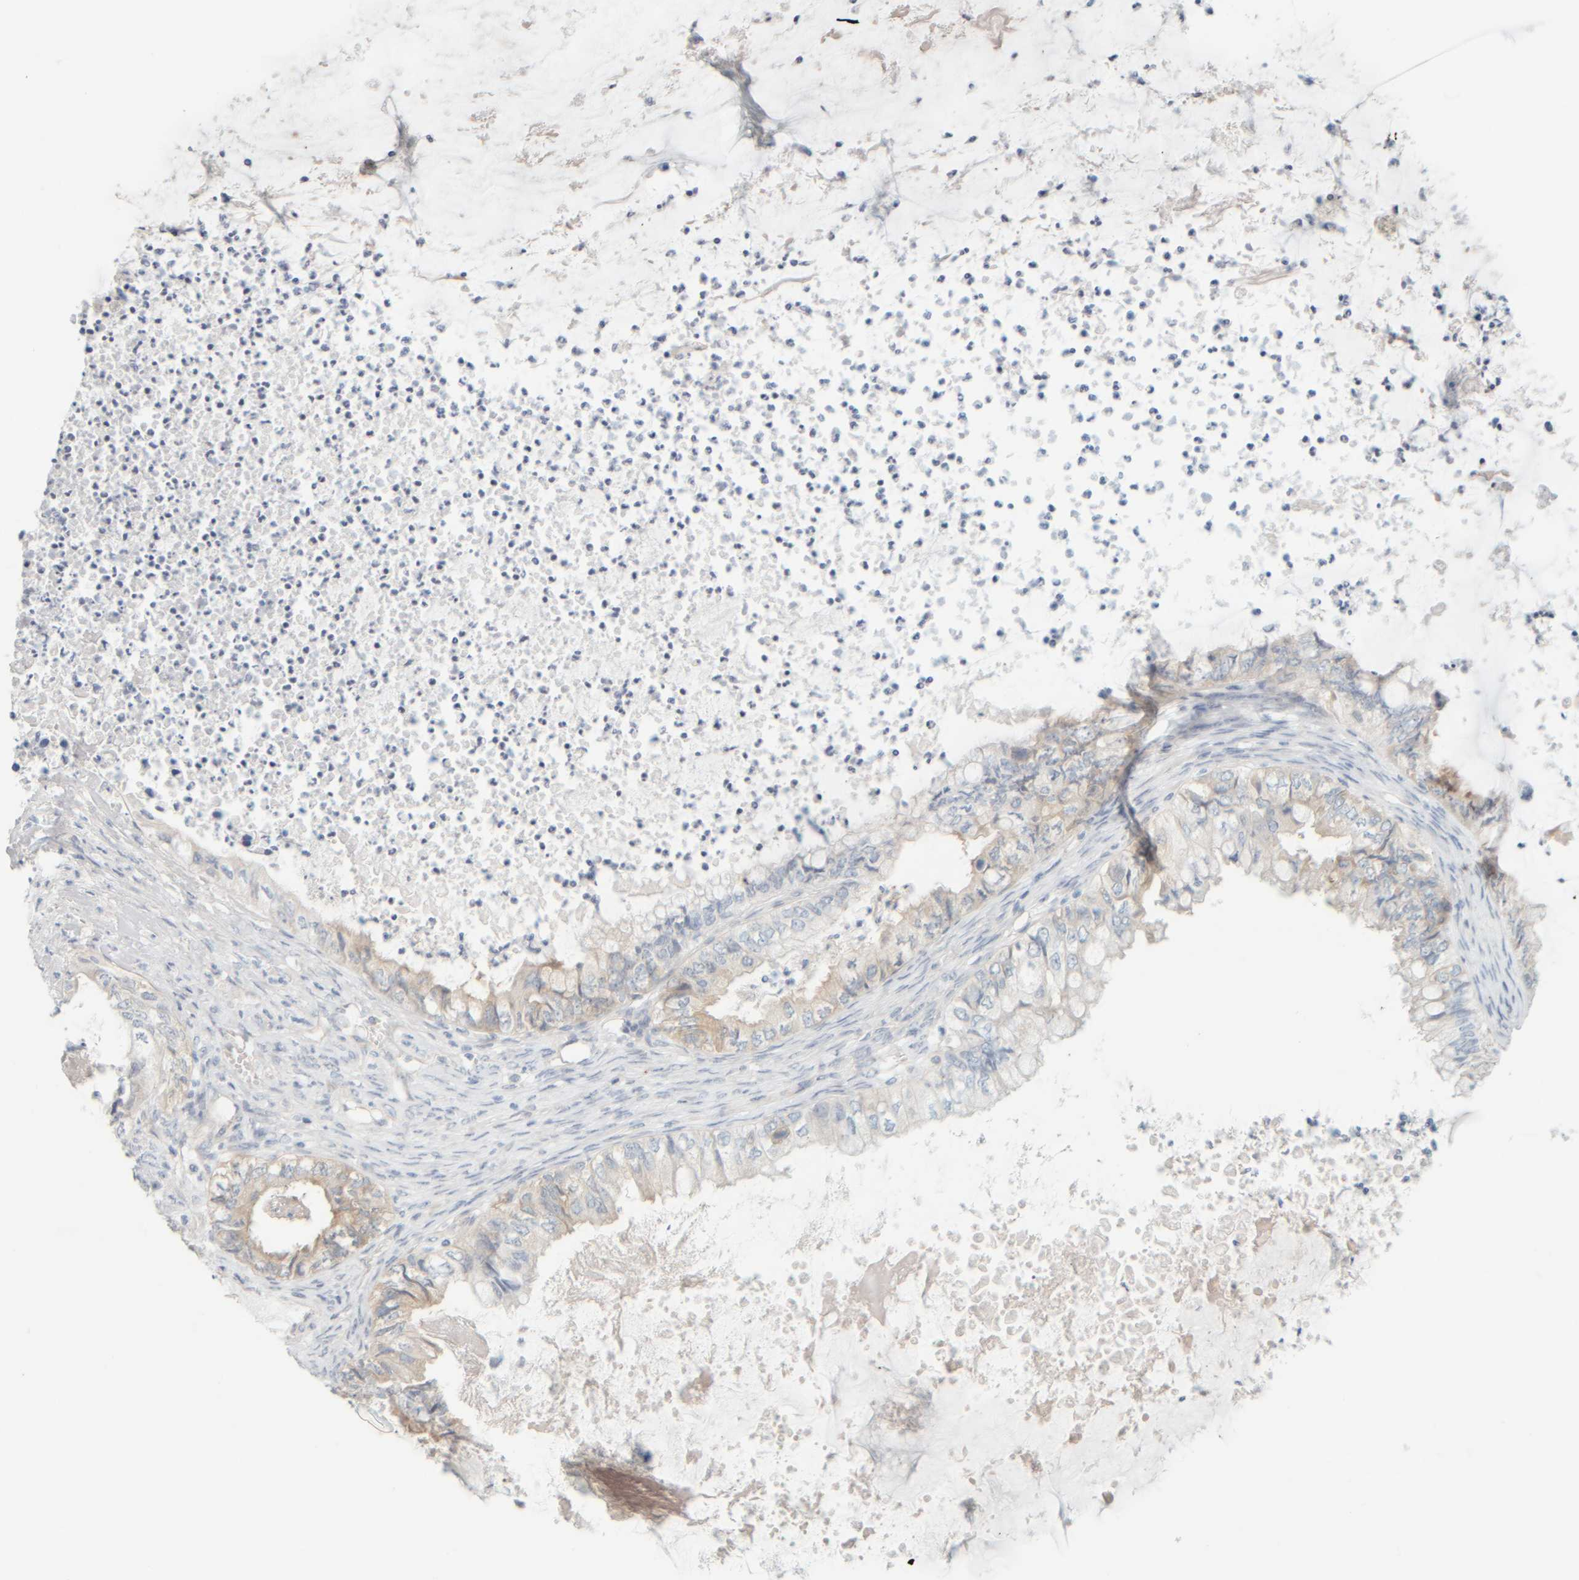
{"staining": {"intensity": "weak", "quantity": "<25%", "location": "cytoplasmic/membranous"}, "tissue": "ovarian cancer", "cell_type": "Tumor cells", "image_type": "cancer", "snomed": [{"axis": "morphology", "description": "Cystadenocarcinoma, mucinous, NOS"}, {"axis": "topography", "description": "Ovary"}], "caption": "An IHC histopathology image of mucinous cystadenocarcinoma (ovarian) is shown. There is no staining in tumor cells of mucinous cystadenocarcinoma (ovarian).", "gene": "PTGES3L-AARSD1", "patient": {"sex": "female", "age": 80}}